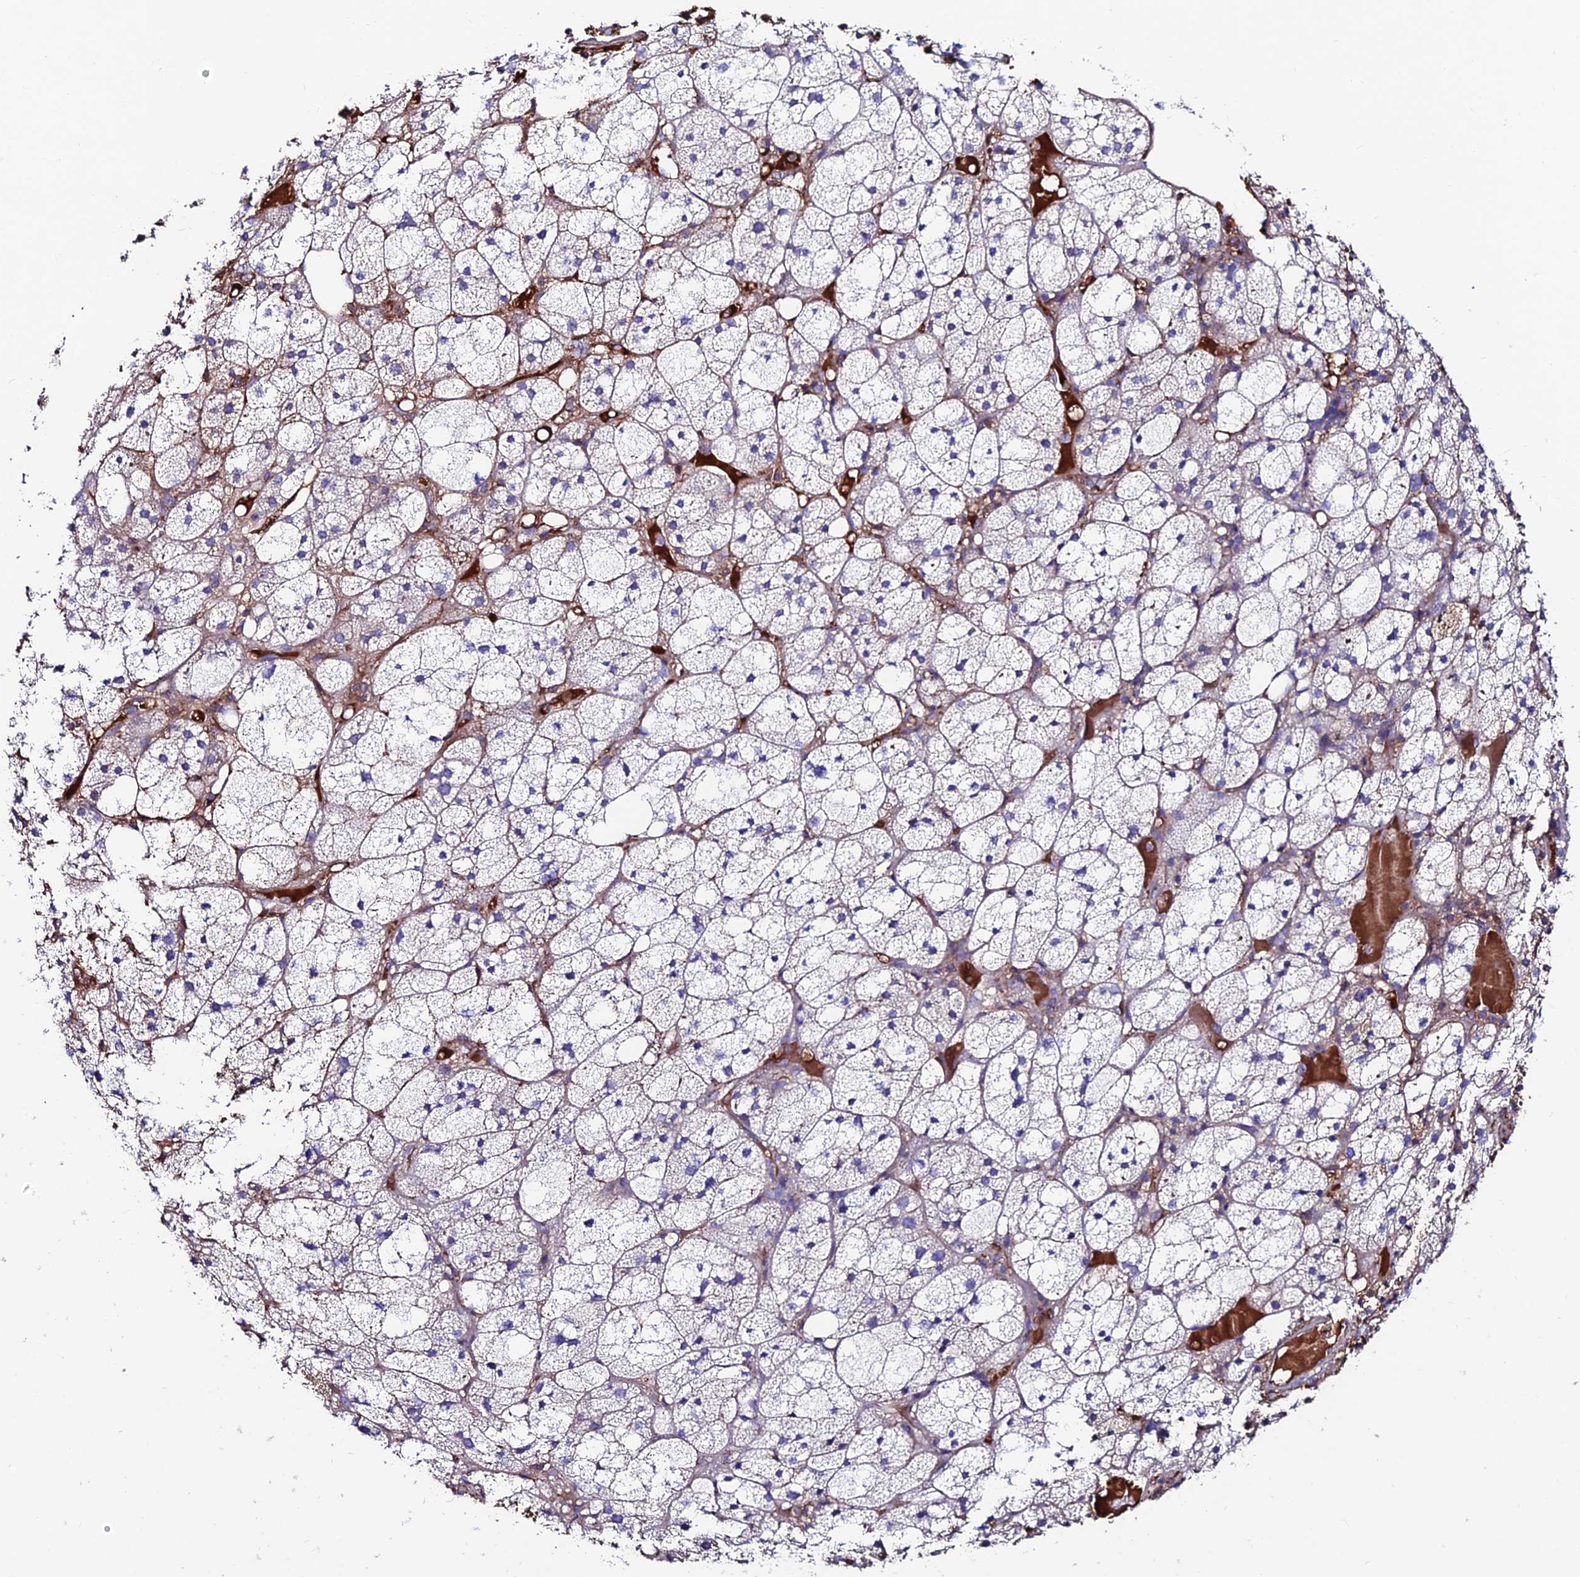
{"staining": {"intensity": "weak", "quantity": "<25%", "location": "cytoplasmic/membranous"}, "tissue": "adrenal gland", "cell_type": "Glandular cells", "image_type": "normal", "snomed": [{"axis": "morphology", "description": "Normal tissue, NOS"}, {"axis": "topography", "description": "Adrenal gland"}], "caption": "This histopathology image is of benign adrenal gland stained with immunohistochemistry (IHC) to label a protein in brown with the nuclei are counter-stained blue. There is no staining in glandular cells. (Brightfield microscopy of DAB (3,3'-diaminobenzidine) immunohistochemistry (IHC) at high magnification).", "gene": "SLC25A16", "patient": {"sex": "female", "age": 61}}